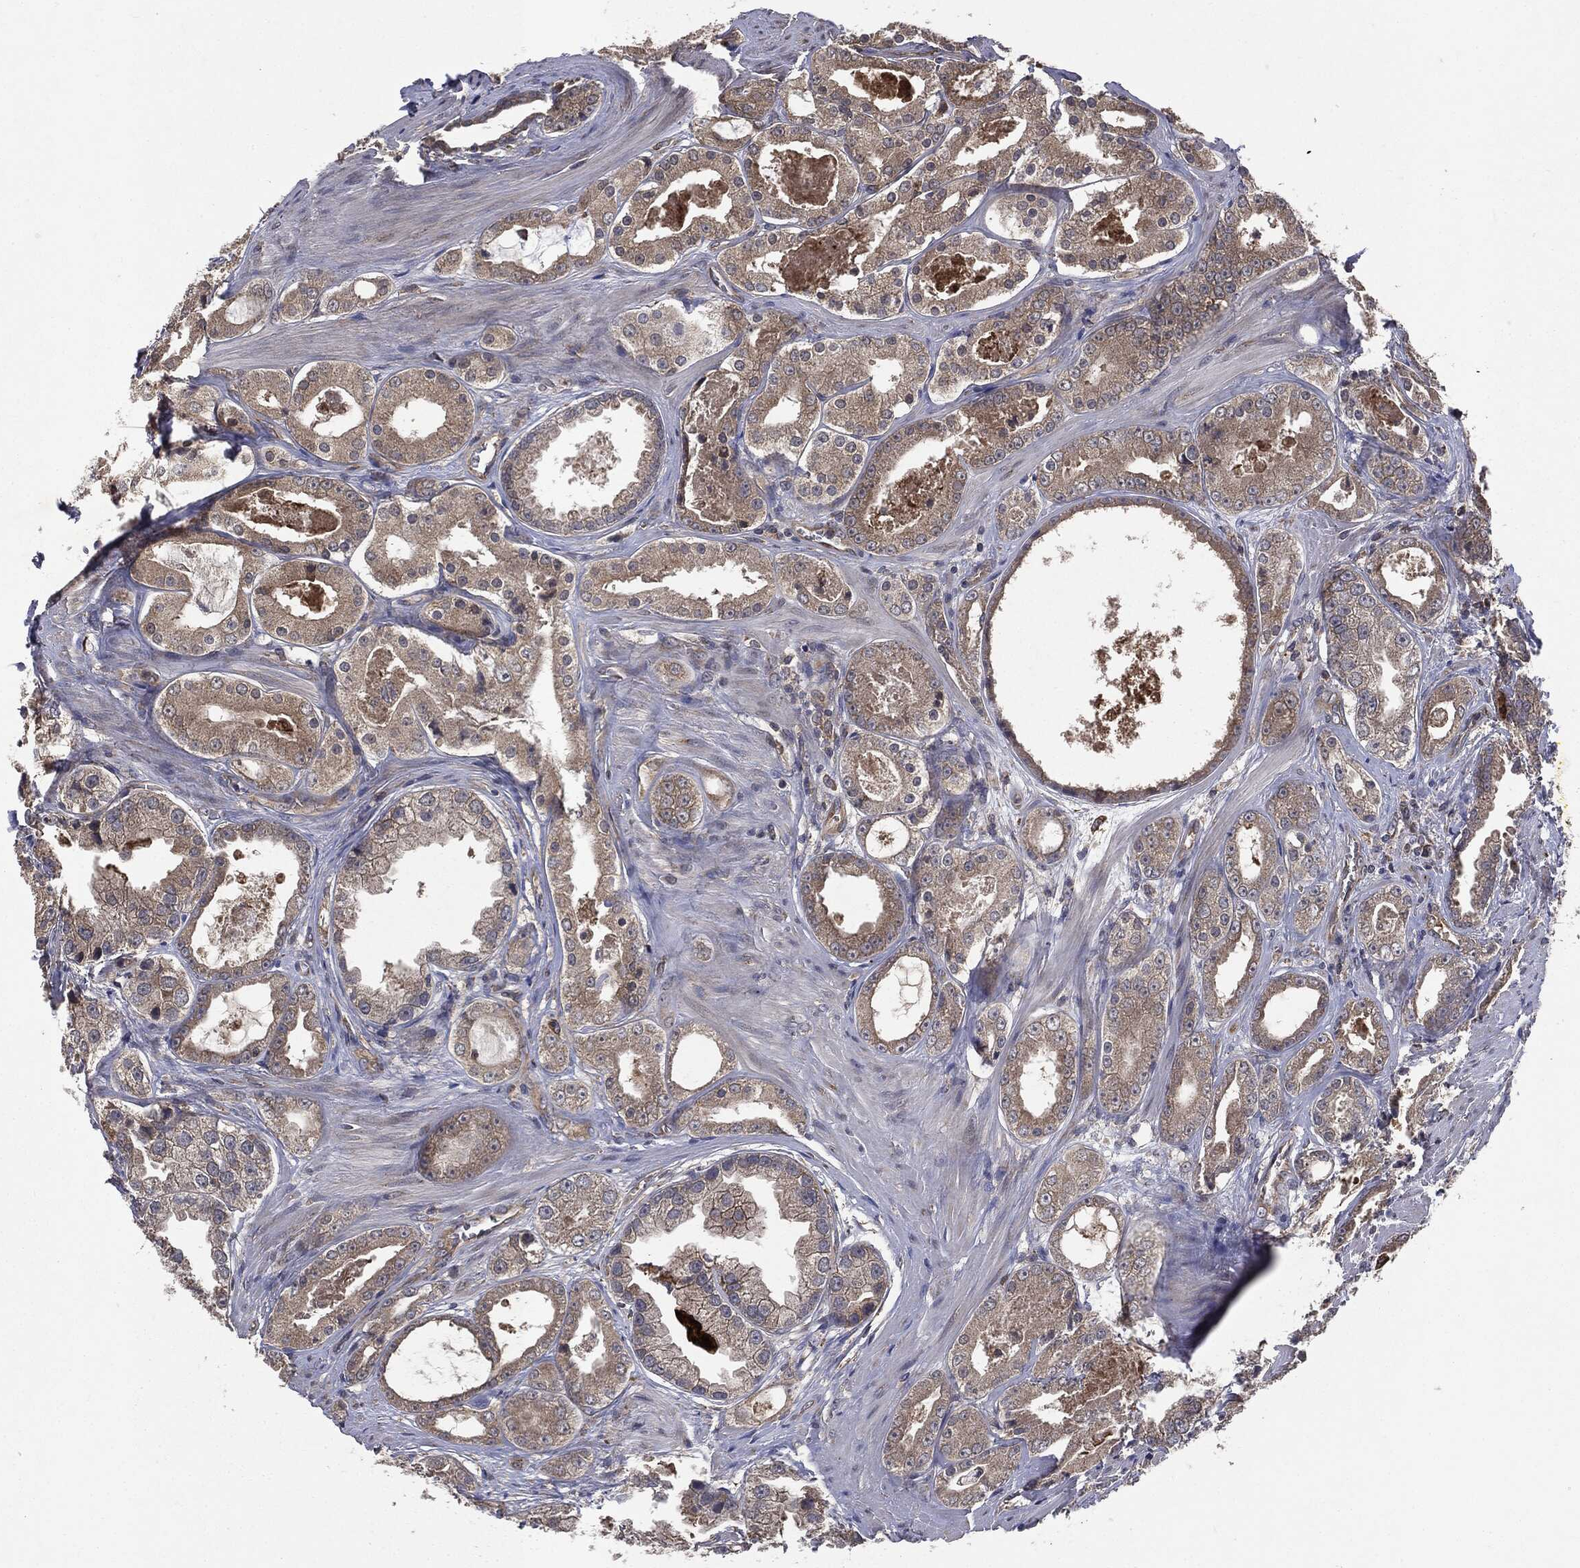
{"staining": {"intensity": "weak", "quantity": ">75%", "location": "cytoplasmic/membranous"}, "tissue": "prostate cancer", "cell_type": "Tumor cells", "image_type": "cancer", "snomed": [{"axis": "morphology", "description": "Adenocarcinoma, NOS"}, {"axis": "topography", "description": "Prostate"}], "caption": "Immunohistochemistry (IHC) of human prostate cancer demonstrates low levels of weak cytoplasmic/membranous staining in about >75% of tumor cells.", "gene": "PLOD3", "patient": {"sex": "male", "age": 61}}